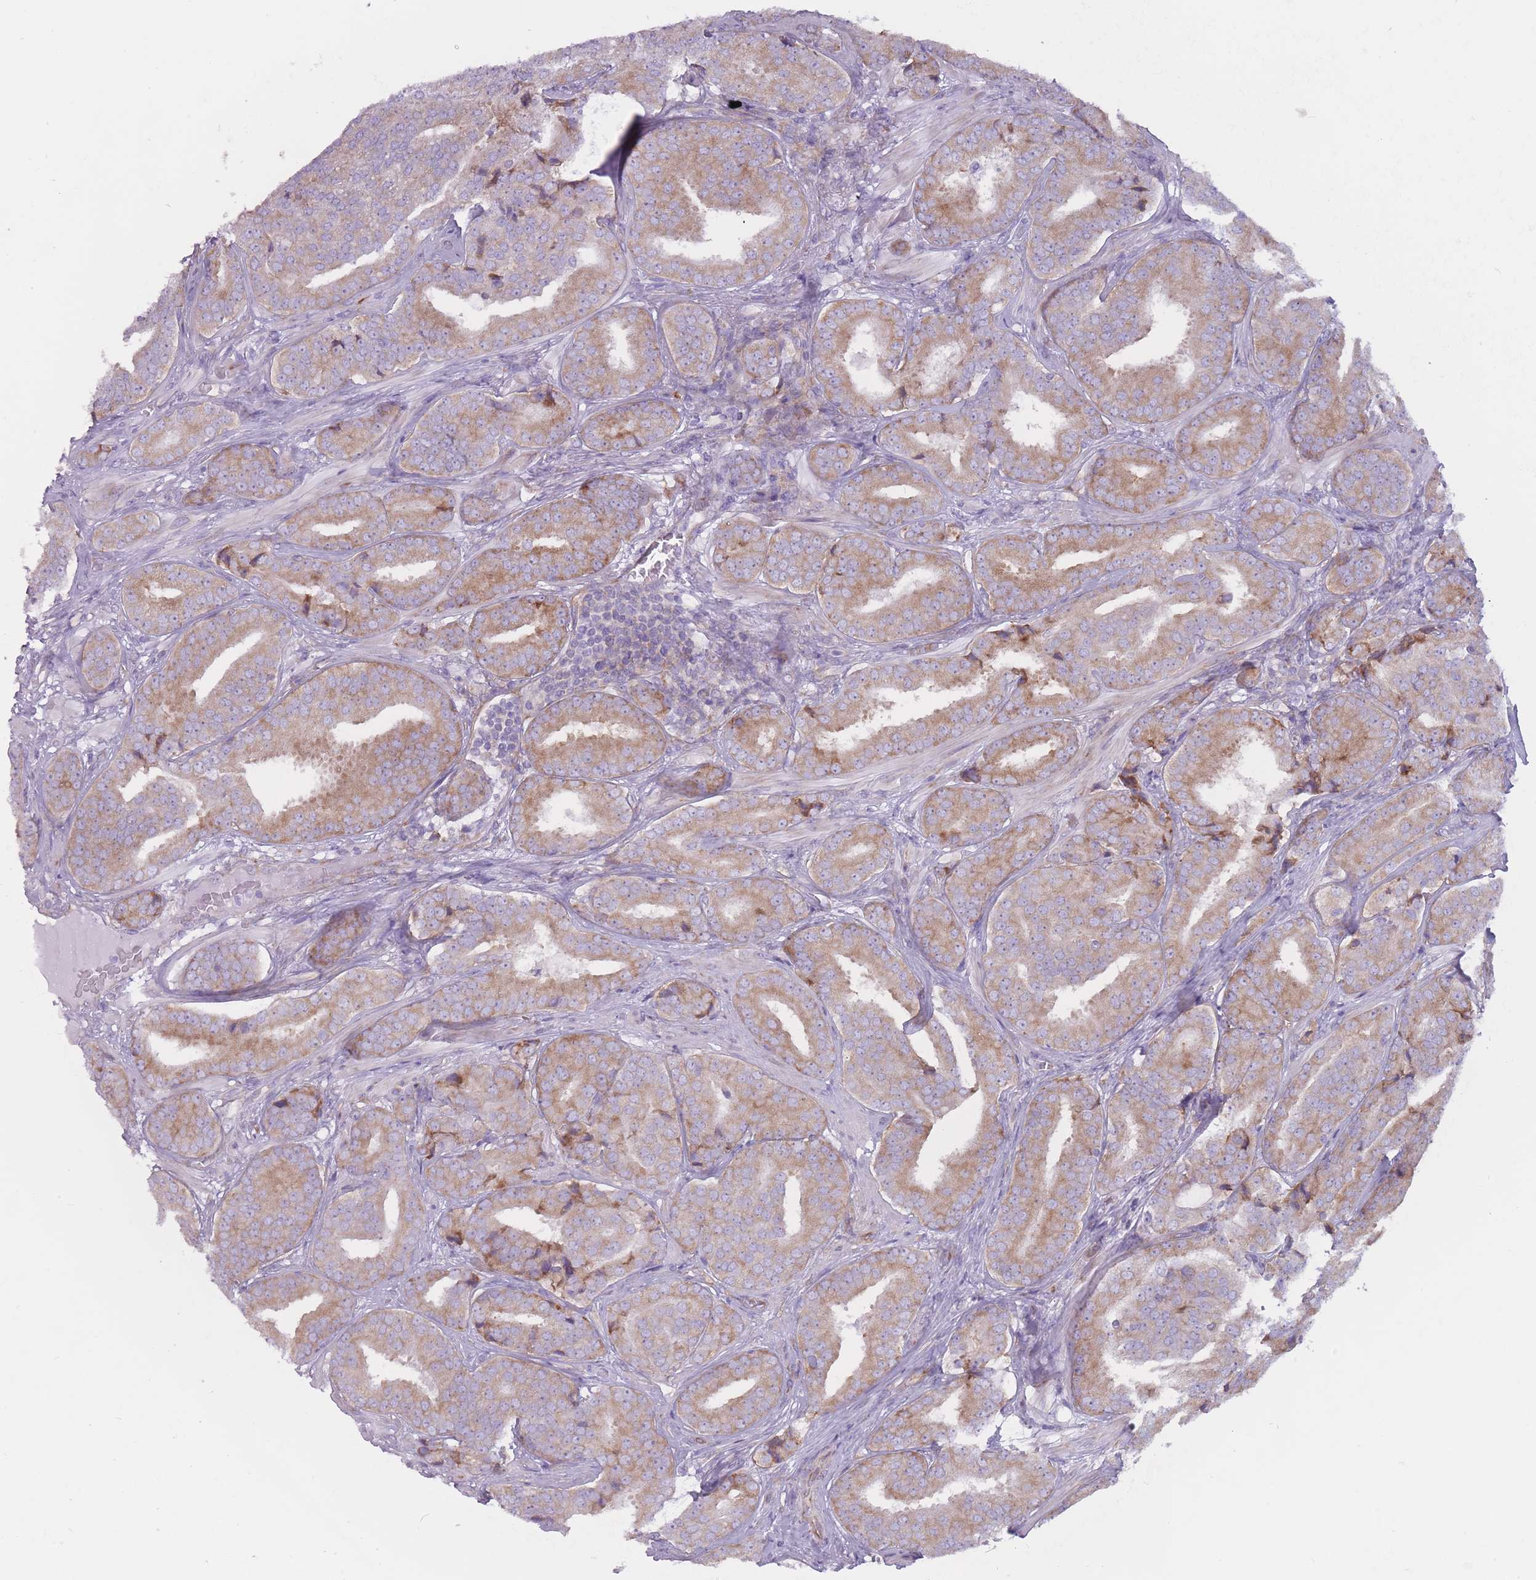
{"staining": {"intensity": "moderate", "quantity": ">75%", "location": "cytoplasmic/membranous"}, "tissue": "prostate cancer", "cell_type": "Tumor cells", "image_type": "cancer", "snomed": [{"axis": "morphology", "description": "Adenocarcinoma, High grade"}, {"axis": "topography", "description": "Prostate"}], "caption": "Immunohistochemical staining of prostate cancer exhibits medium levels of moderate cytoplasmic/membranous protein expression in approximately >75% of tumor cells. The protein of interest is shown in brown color, while the nuclei are stained blue.", "gene": "RPL18", "patient": {"sex": "male", "age": 63}}